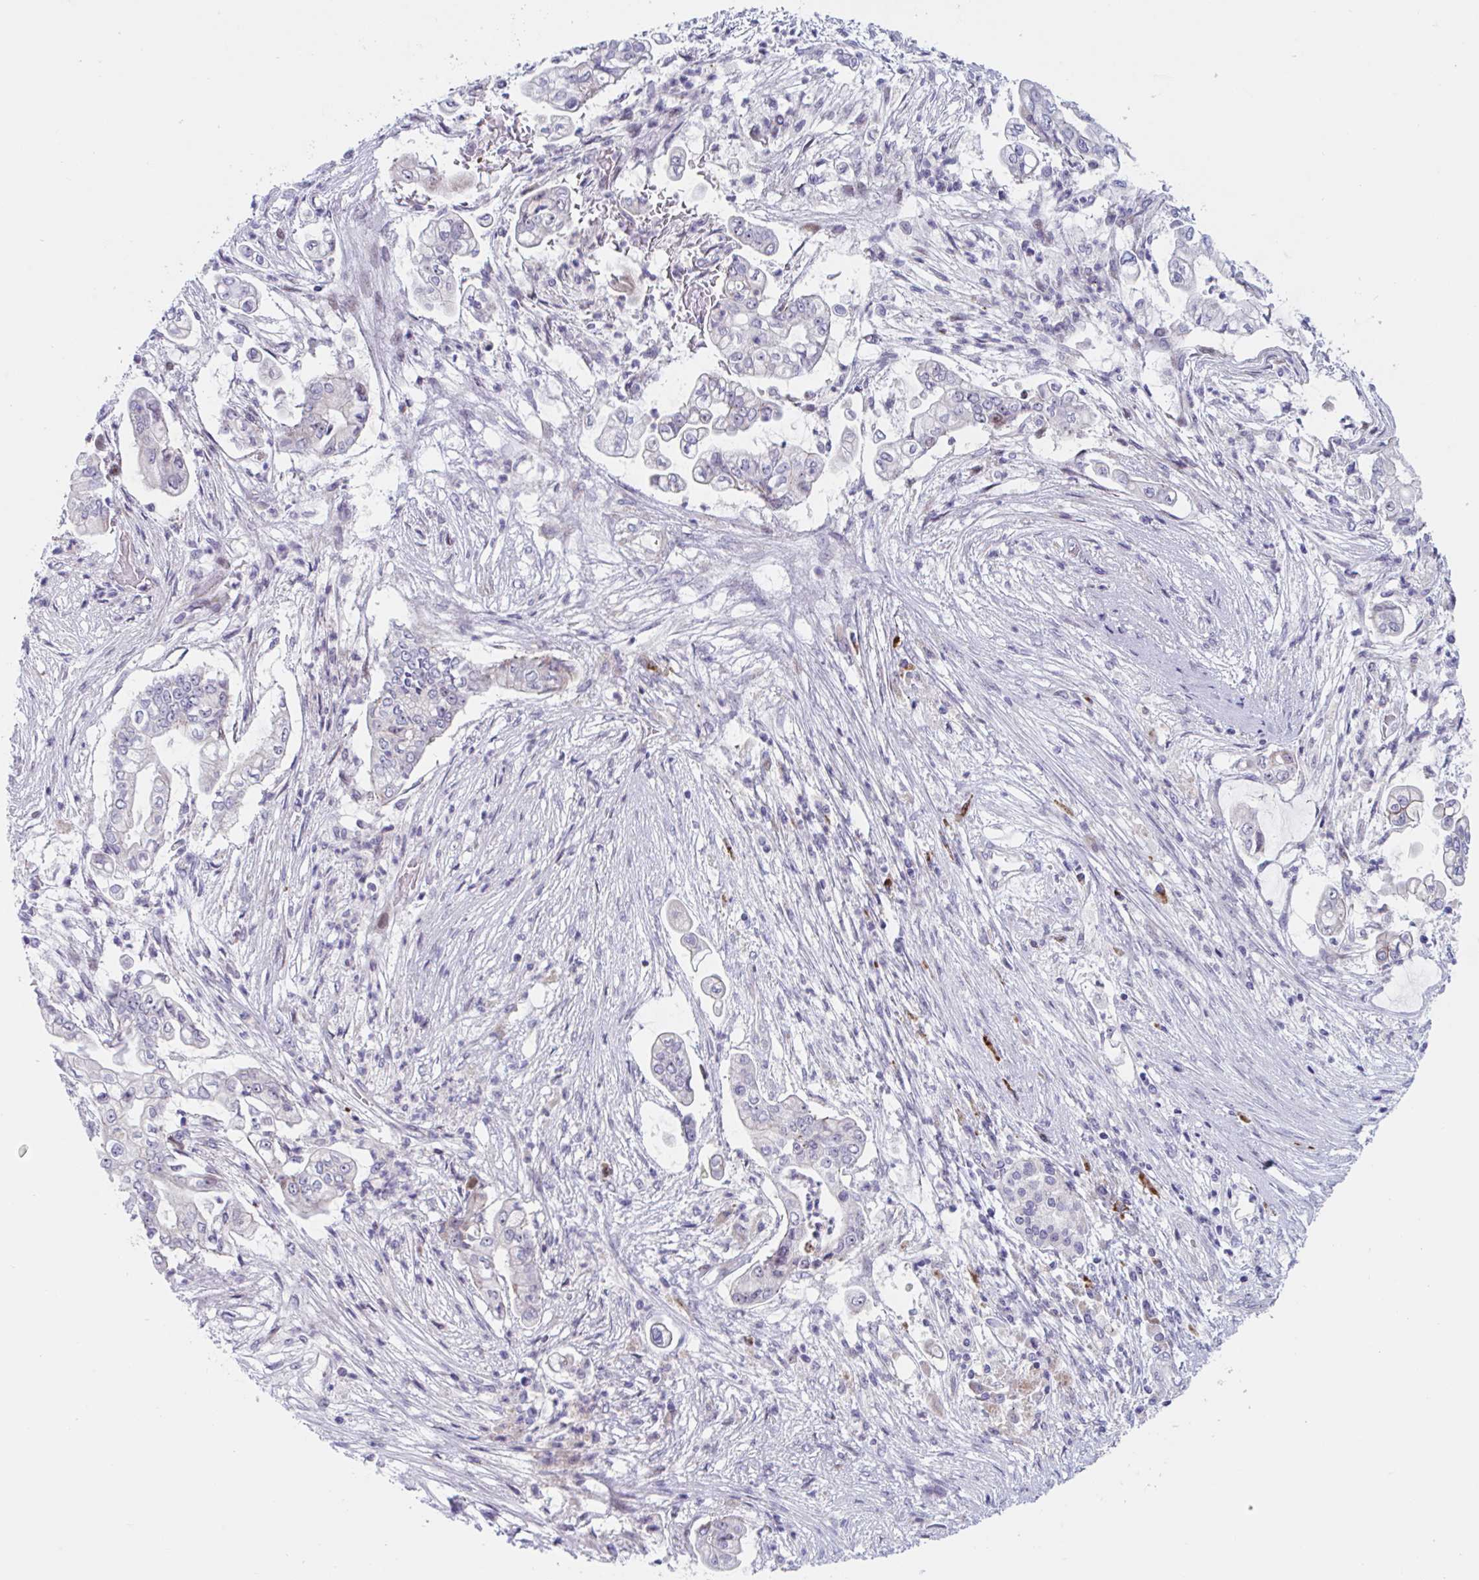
{"staining": {"intensity": "negative", "quantity": "none", "location": "none"}, "tissue": "pancreatic cancer", "cell_type": "Tumor cells", "image_type": "cancer", "snomed": [{"axis": "morphology", "description": "Adenocarcinoma, NOS"}, {"axis": "topography", "description": "Pancreas"}], "caption": "There is no significant staining in tumor cells of adenocarcinoma (pancreatic). (Brightfield microscopy of DAB immunohistochemistry at high magnification).", "gene": "DUXA", "patient": {"sex": "female", "age": 69}}